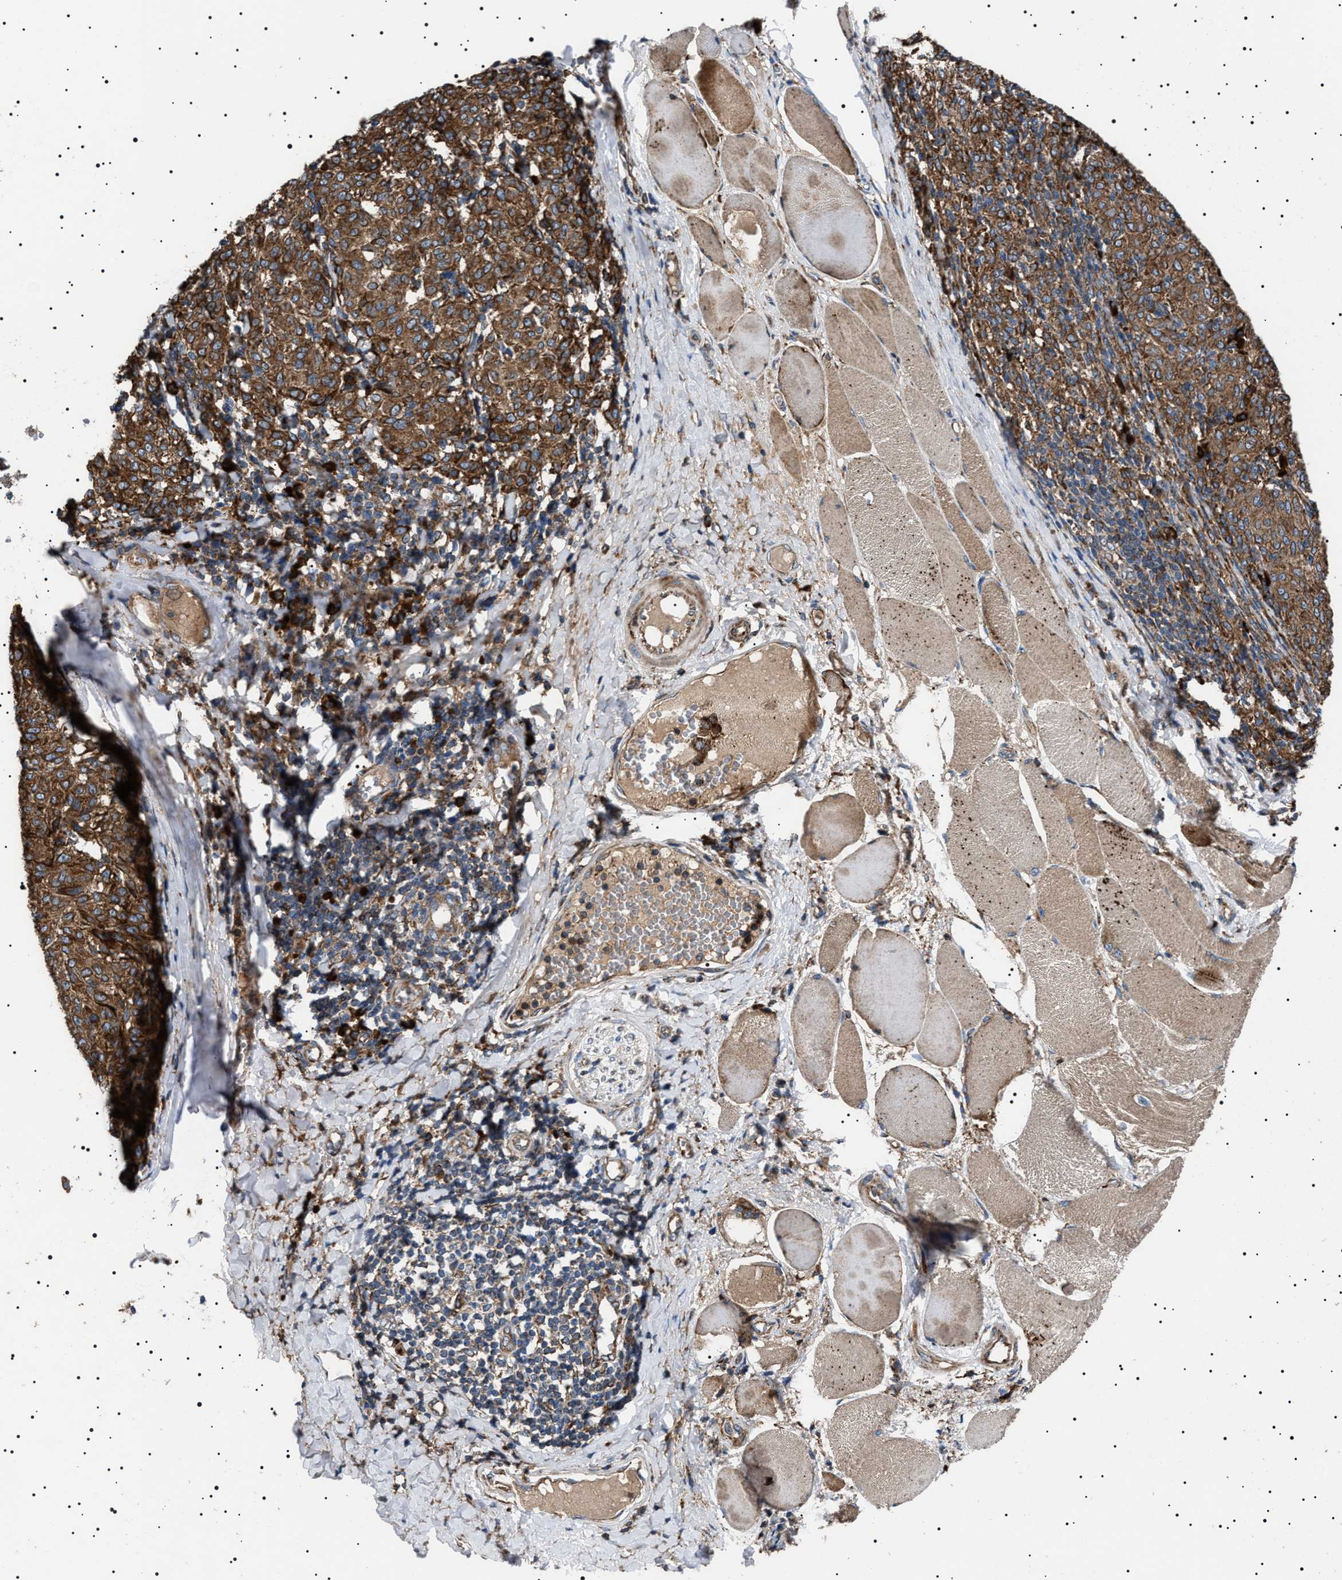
{"staining": {"intensity": "moderate", "quantity": ">75%", "location": "cytoplasmic/membranous"}, "tissue": "melanoma", "cell_type": "Tumor cells", "image_type": "cancer", "snomed": [{"axis": "morphology", "description": "Malignant melanoma, NOS"}, {"axis": "topography", "description": "Skin"}], "caption": "DAB (3,3'-diaminobenzidine) immunohistochemical staining of melanoma displays moderate cytoplasmic/membranous protein staining in approximately >75% of tumor cells.", "gene": "TOP1MT", "patient": {"sex": "female", "age": 72}}